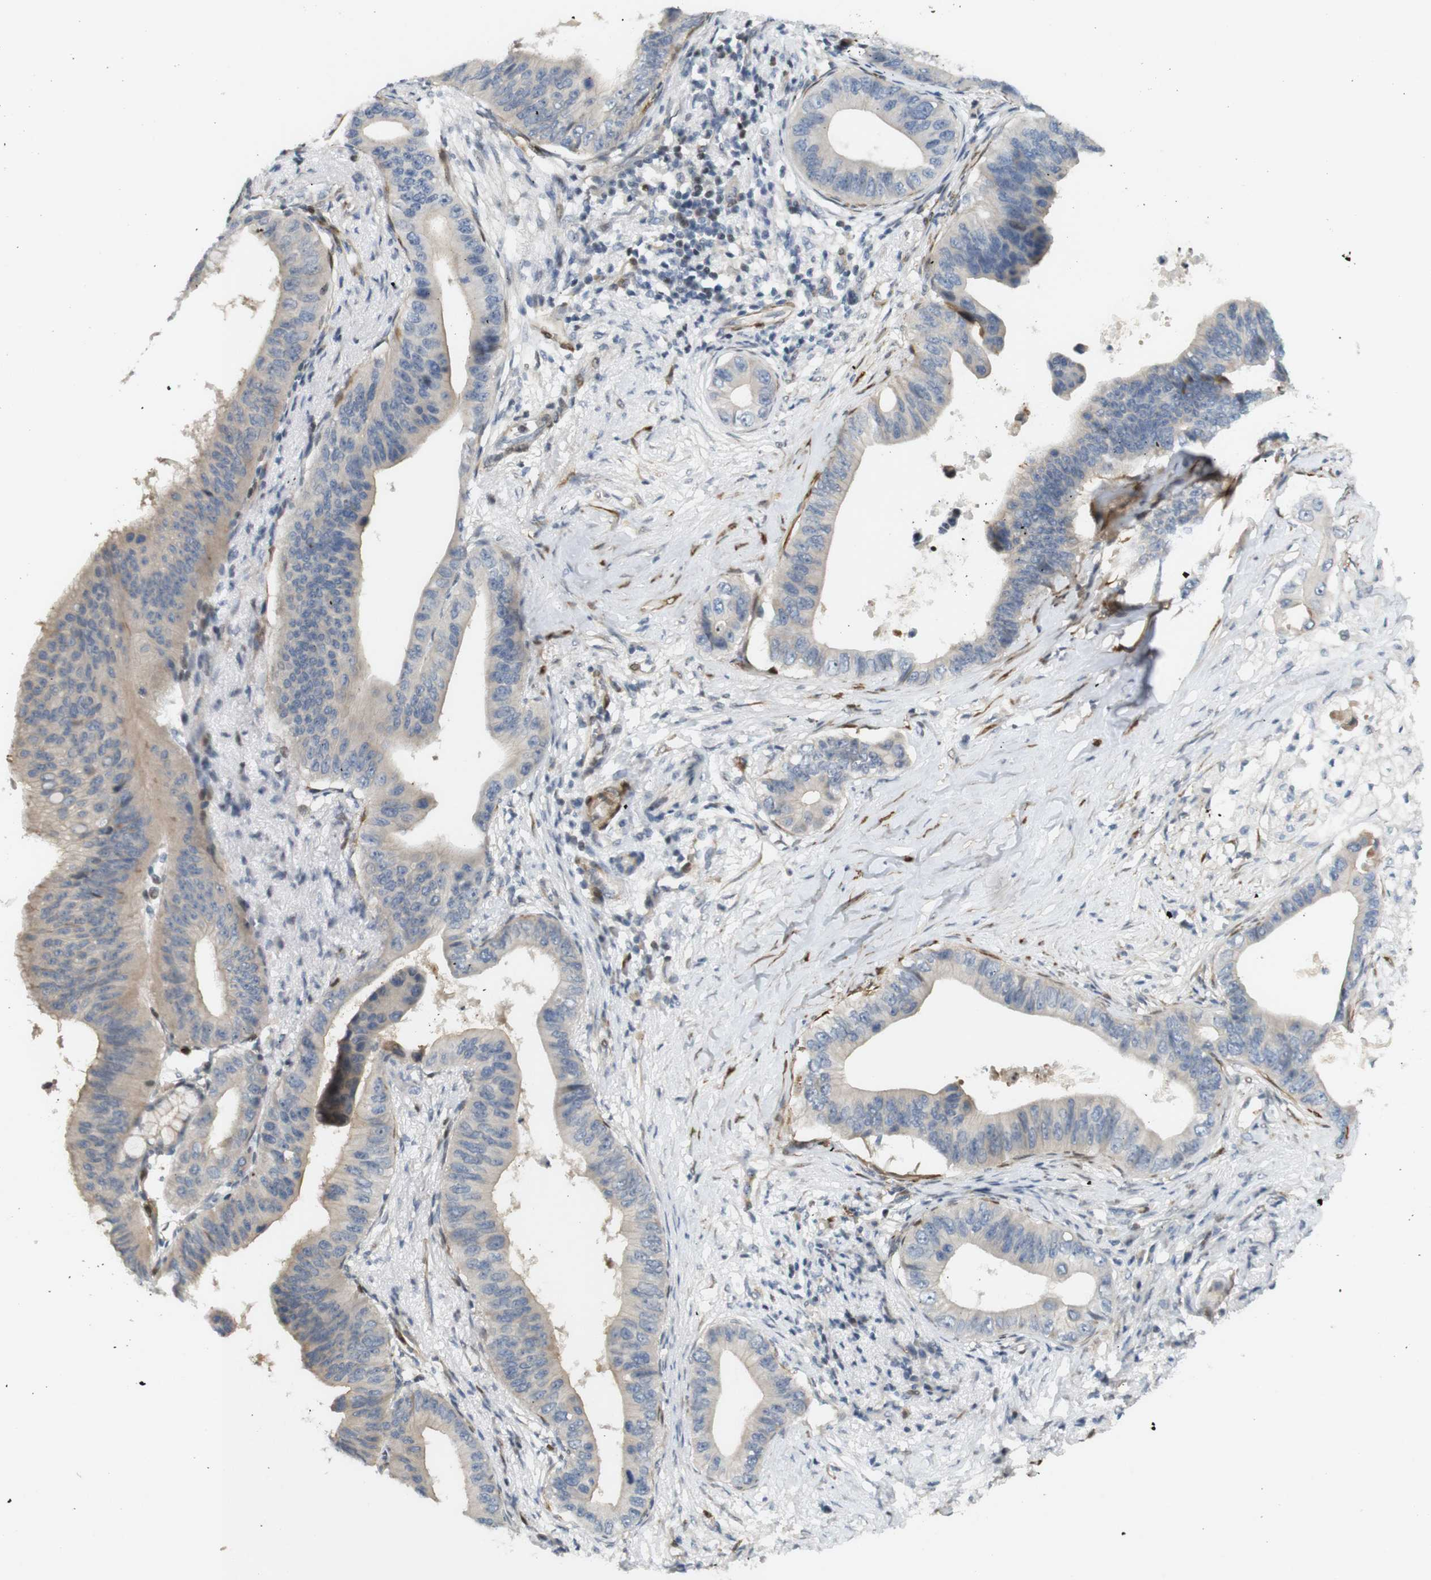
{"staining": {"intensity": "weak", "quantity": "<25%", "location": "cytoplasmic/membranous"}, "tissue": "pancreatic cancer", "cell_type": "Tumor cells", "image_type": "cancer", "snomed": [{"axis": "morphology", "description": "Adenocarcinoma, NOS"}, {"axis": "topography", "description": "Pancreas"}], "caption": "Tumor cells are negative for protein expression in human pancreatic cancer (adenocarcinoma).", "gene": "PPP1R14A", "patient": {"sex": "male", "age": 77}}